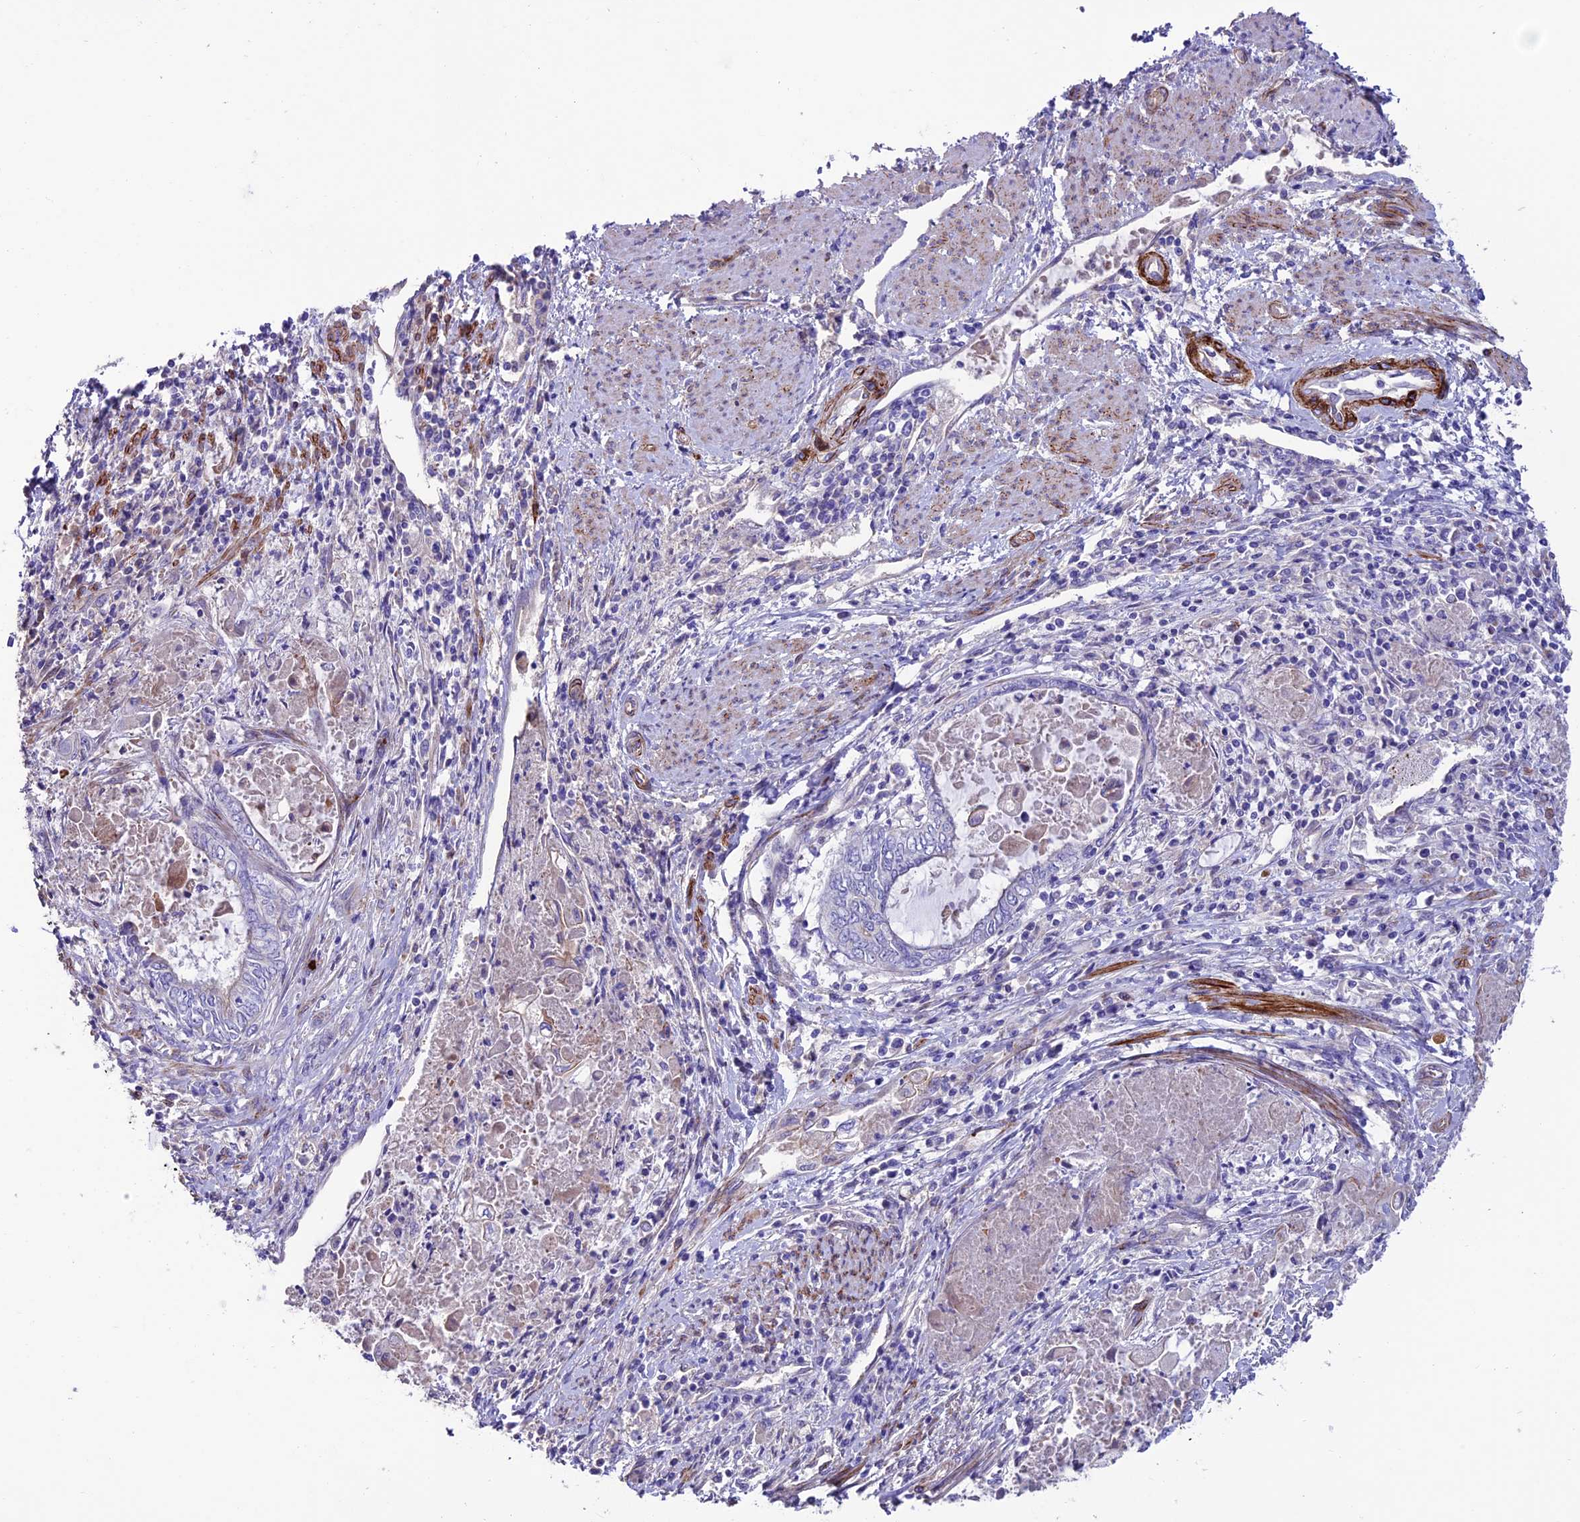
{"staining": {"intensity": "moderate", "quantity": "<25%", "location": "cytoplasmic/membranous"}, "tissue": "endometrial cancer", "cell_type": "Tumor cells", "image_type": "cancer", "snomed": [{"axis": "morphology", "description": "Adenocarcinoma, NOS"}, {"axis": "topography", "description": "Uterus"}, {"axis": "topography", "description": "Endometrium"}], "caption": "Immunohistochemistry (DAB) staining of endometrial cancer (adenocarcinoma) shows moderate cytoplasmic/membranous protein expression in approximately <25% of tumor cells.", "gene": "REX1BD", "patient": {"sex": "female", "age": 70}}